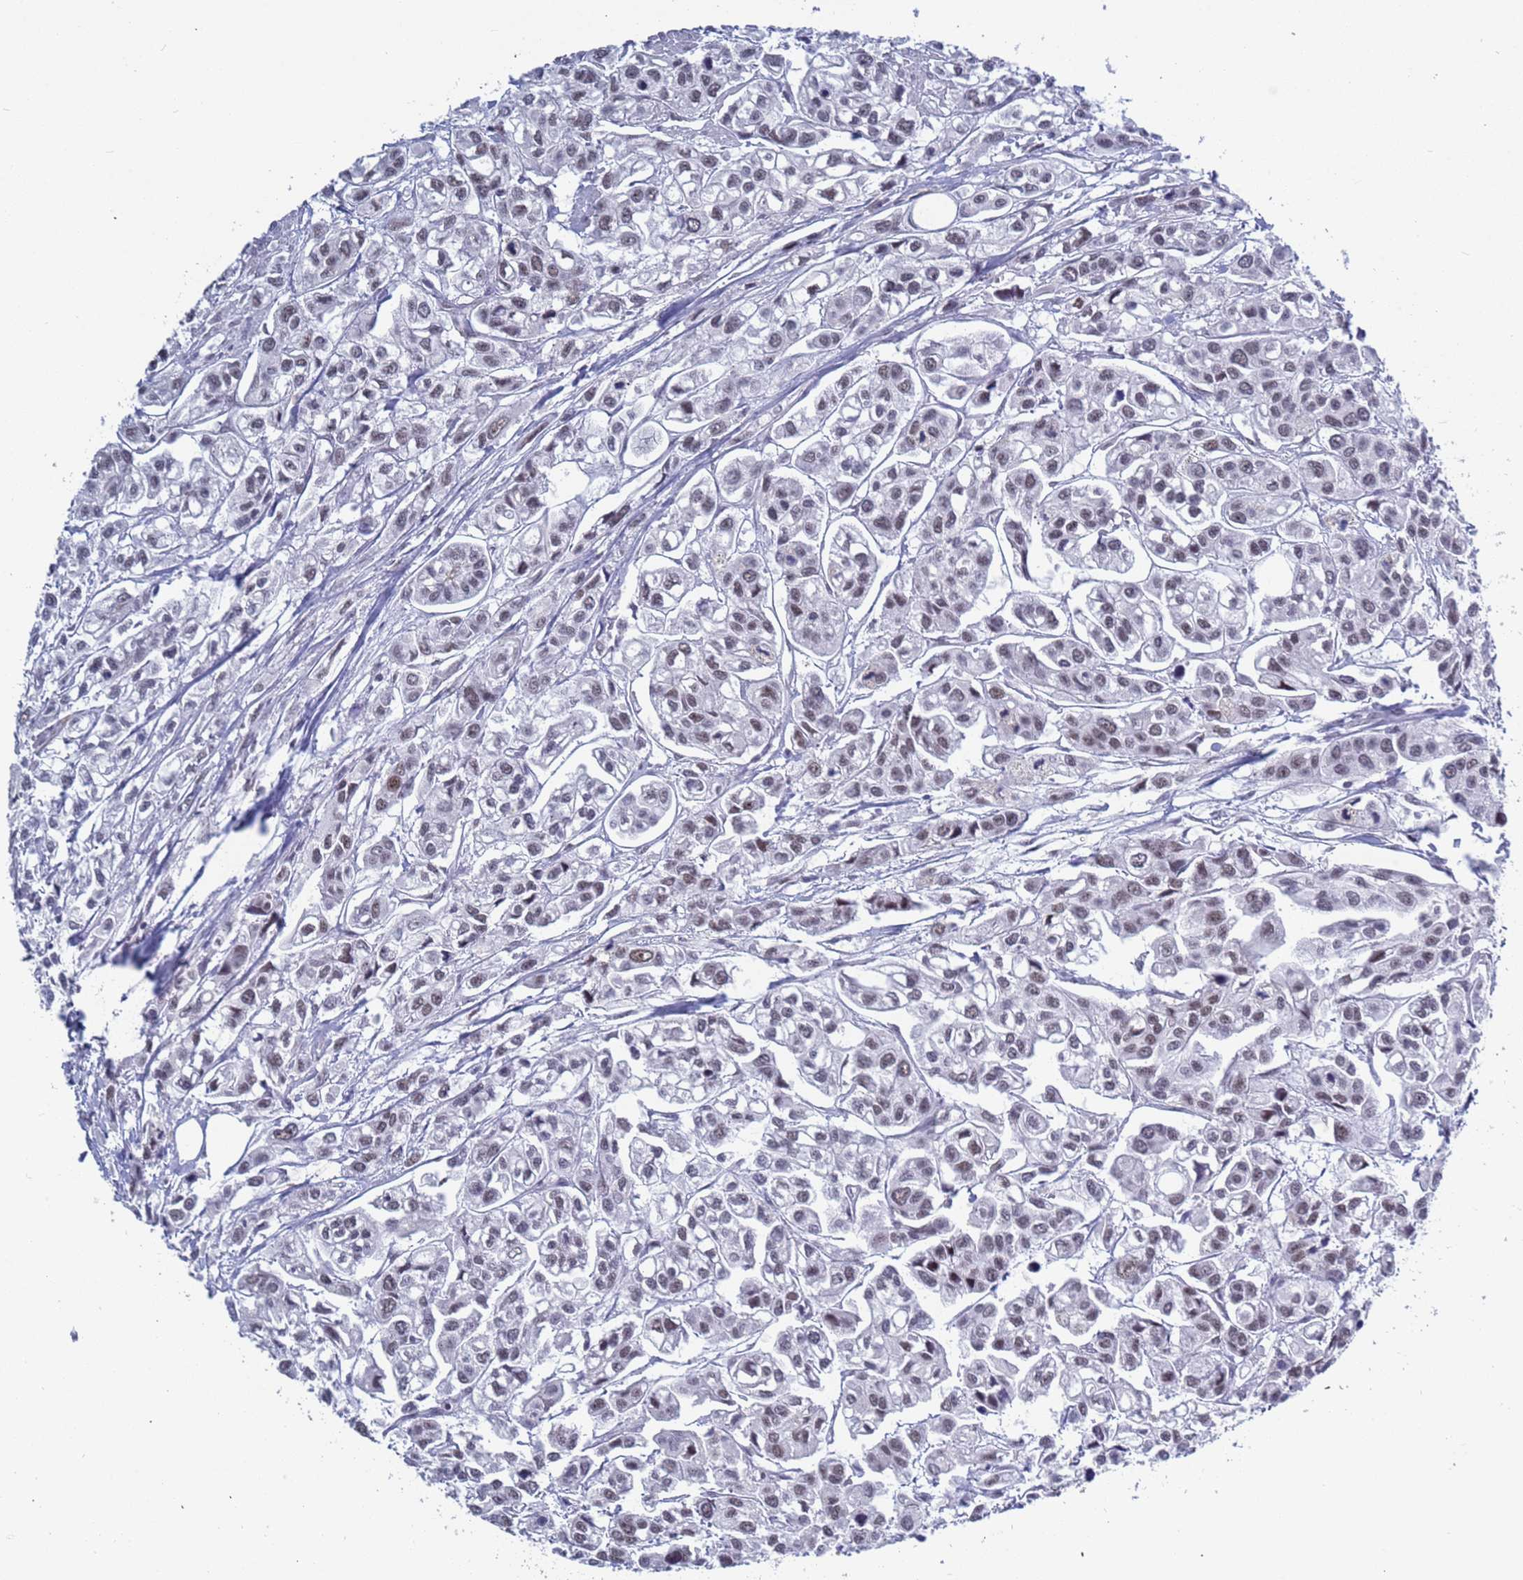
{"staining": {"intensity": "weak", "quantity": "<25%", "location": "nuclear"}, "tissue": "urothelial cancer", "cell_type": "Tumor cells", "image_type": "cancer", "snomed": [{"axis": "morphology", "description": "Urothelial carcinoma, High grade"}, {"axis": "topography", "description": "Urinary bladder"}], "caption": "The histopathology image displays no significant expression in tumor cells of urothelial cancer.", "gene": "CXorf65", "patient": {"sex": "male", "age": 67}}